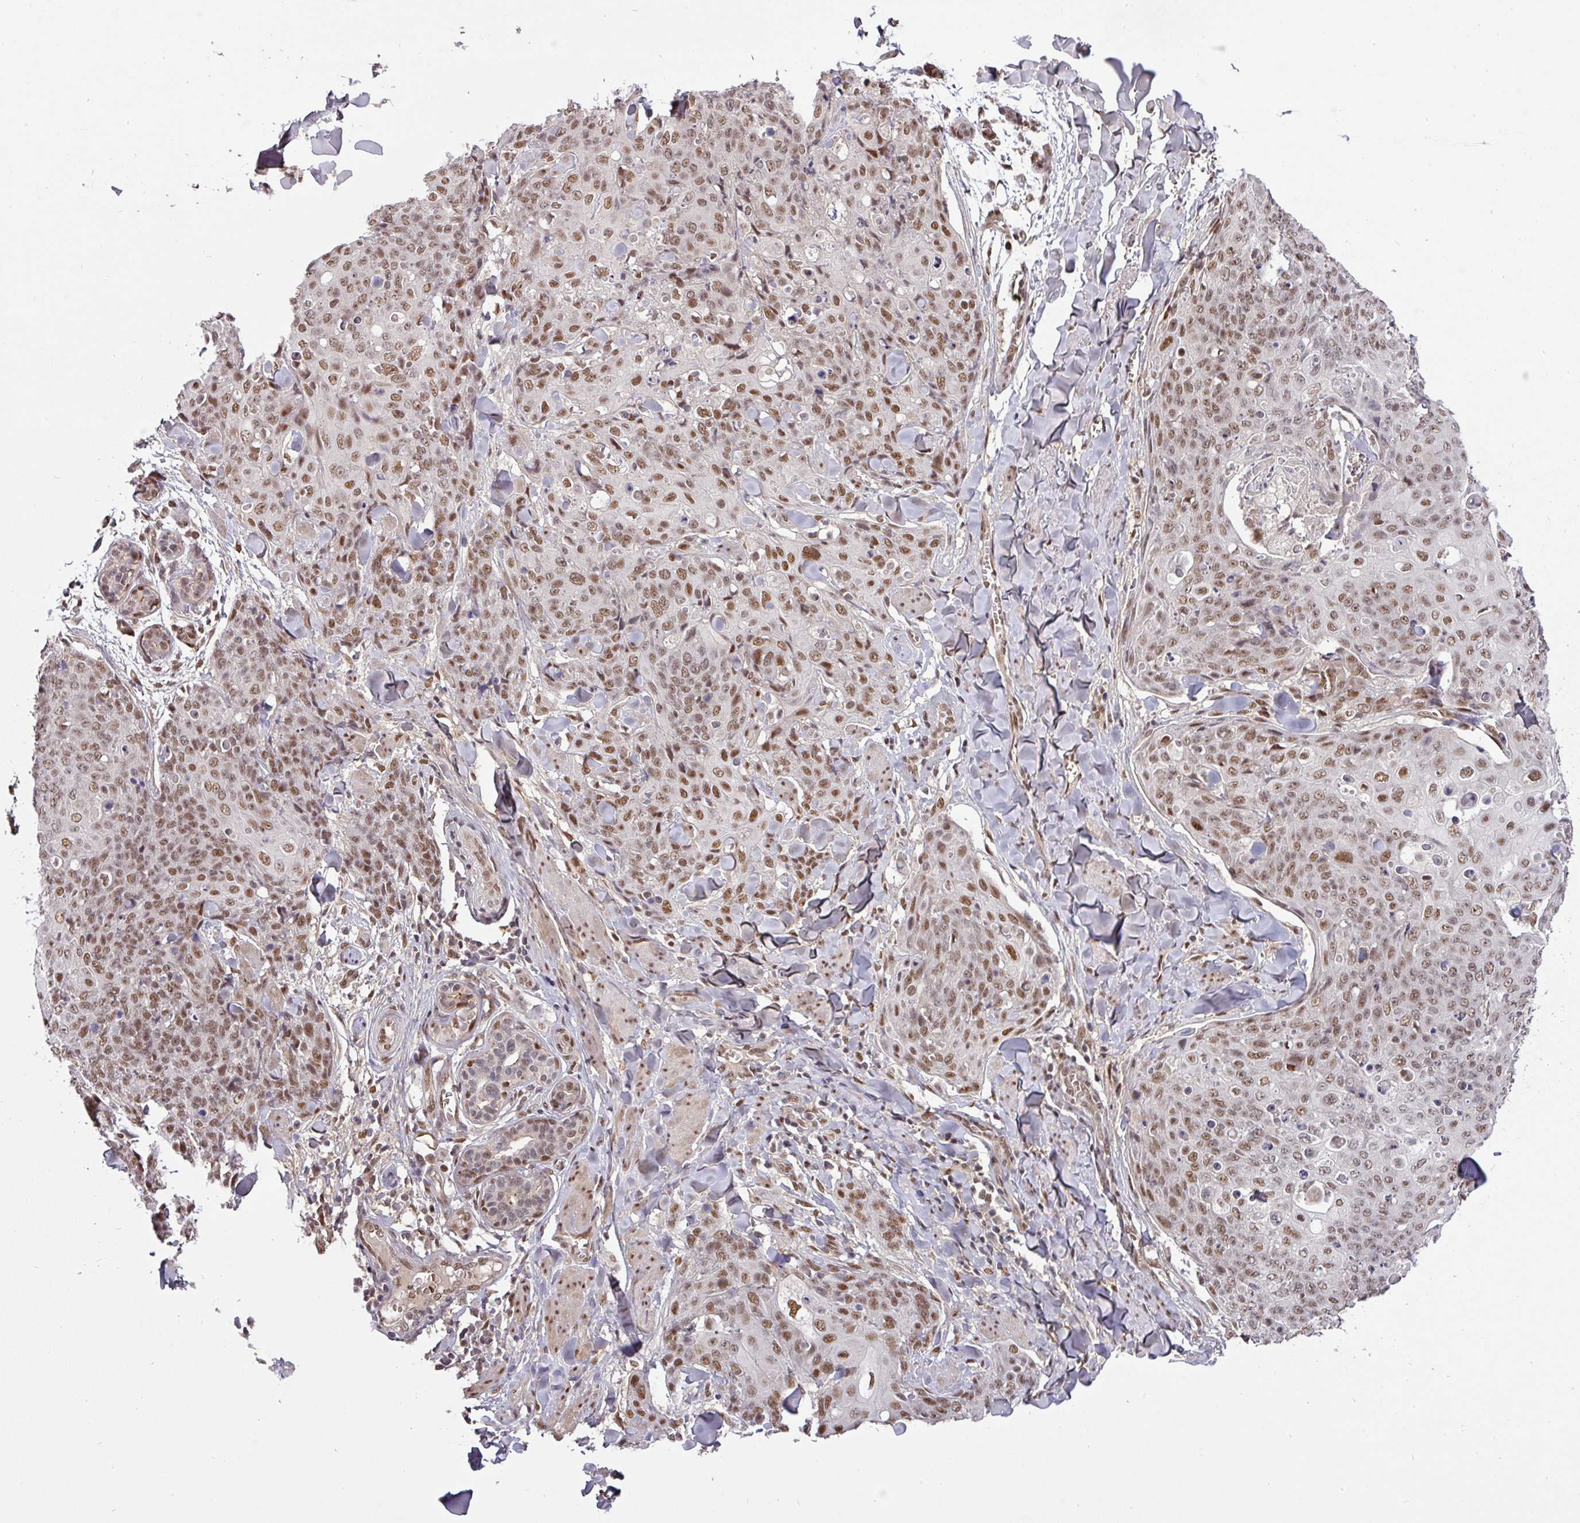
{"staining": {"intensity": "moderate", "quantity": ">75%", "location": "nuclear"}, "tissue": "skin cancer", "cell_type": "Tumor cells", "image_type": "cancer", "snomed": [{"axis": "morphology", "description": "Squamous cell carcinoma, NOS"}, {"axis": "topography", "description": "Skin"}, {"axis": "topography", "description": "Vulva"}], "caption": "Brown immunohistochemical staining in human squamous cell carcinoma (skin) shows moderate nuclear expression in about >75% of tumor cells. (DAB (3,3'-diaminobenzidine) IHC, brown staining for protein, blue staining for nuclei).", "gene": "CIC", "patient": {"sex": "female", "age": 85}}